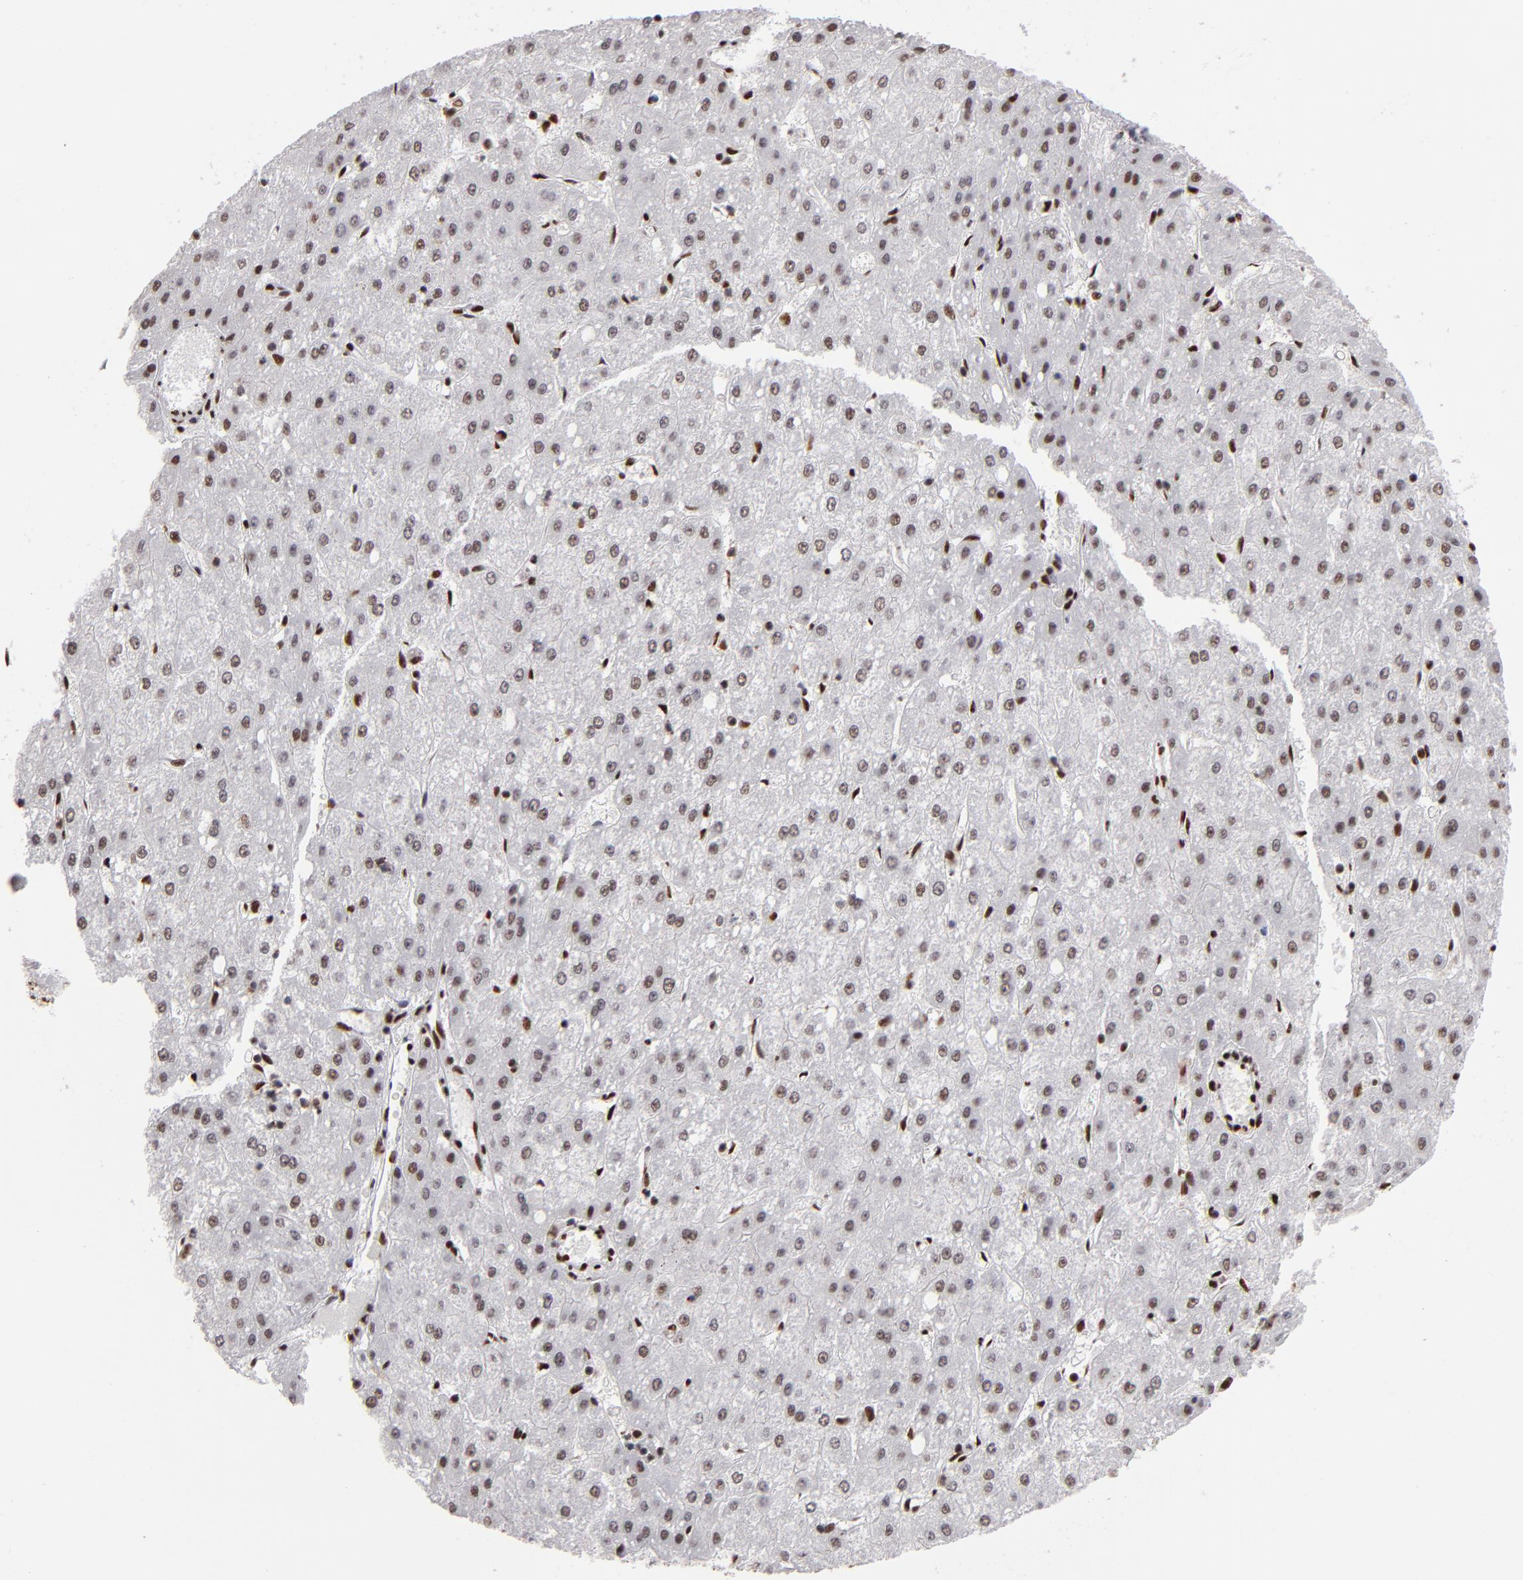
{"staining": {"intensity": "moderate", "quantity": "25%-75%", "location": "nuclear"}, "tissue": "liver cancer", "cell_type": "Tumor cells", "image_type": "cancer", "snomed": [{"axis": "morphology", "description": "Carcinoma, Hepatocellular, NOS"}, {"axis": "topography", "description": "Liver"}], "caption": "The histopathology image shows a brown stain indicating the presence of a protein in the nuclear of tumor cells in hepatocellular carcinoma (liver).", "gene": "MRE11", "patient": {"sex": "female", "age": 52}}